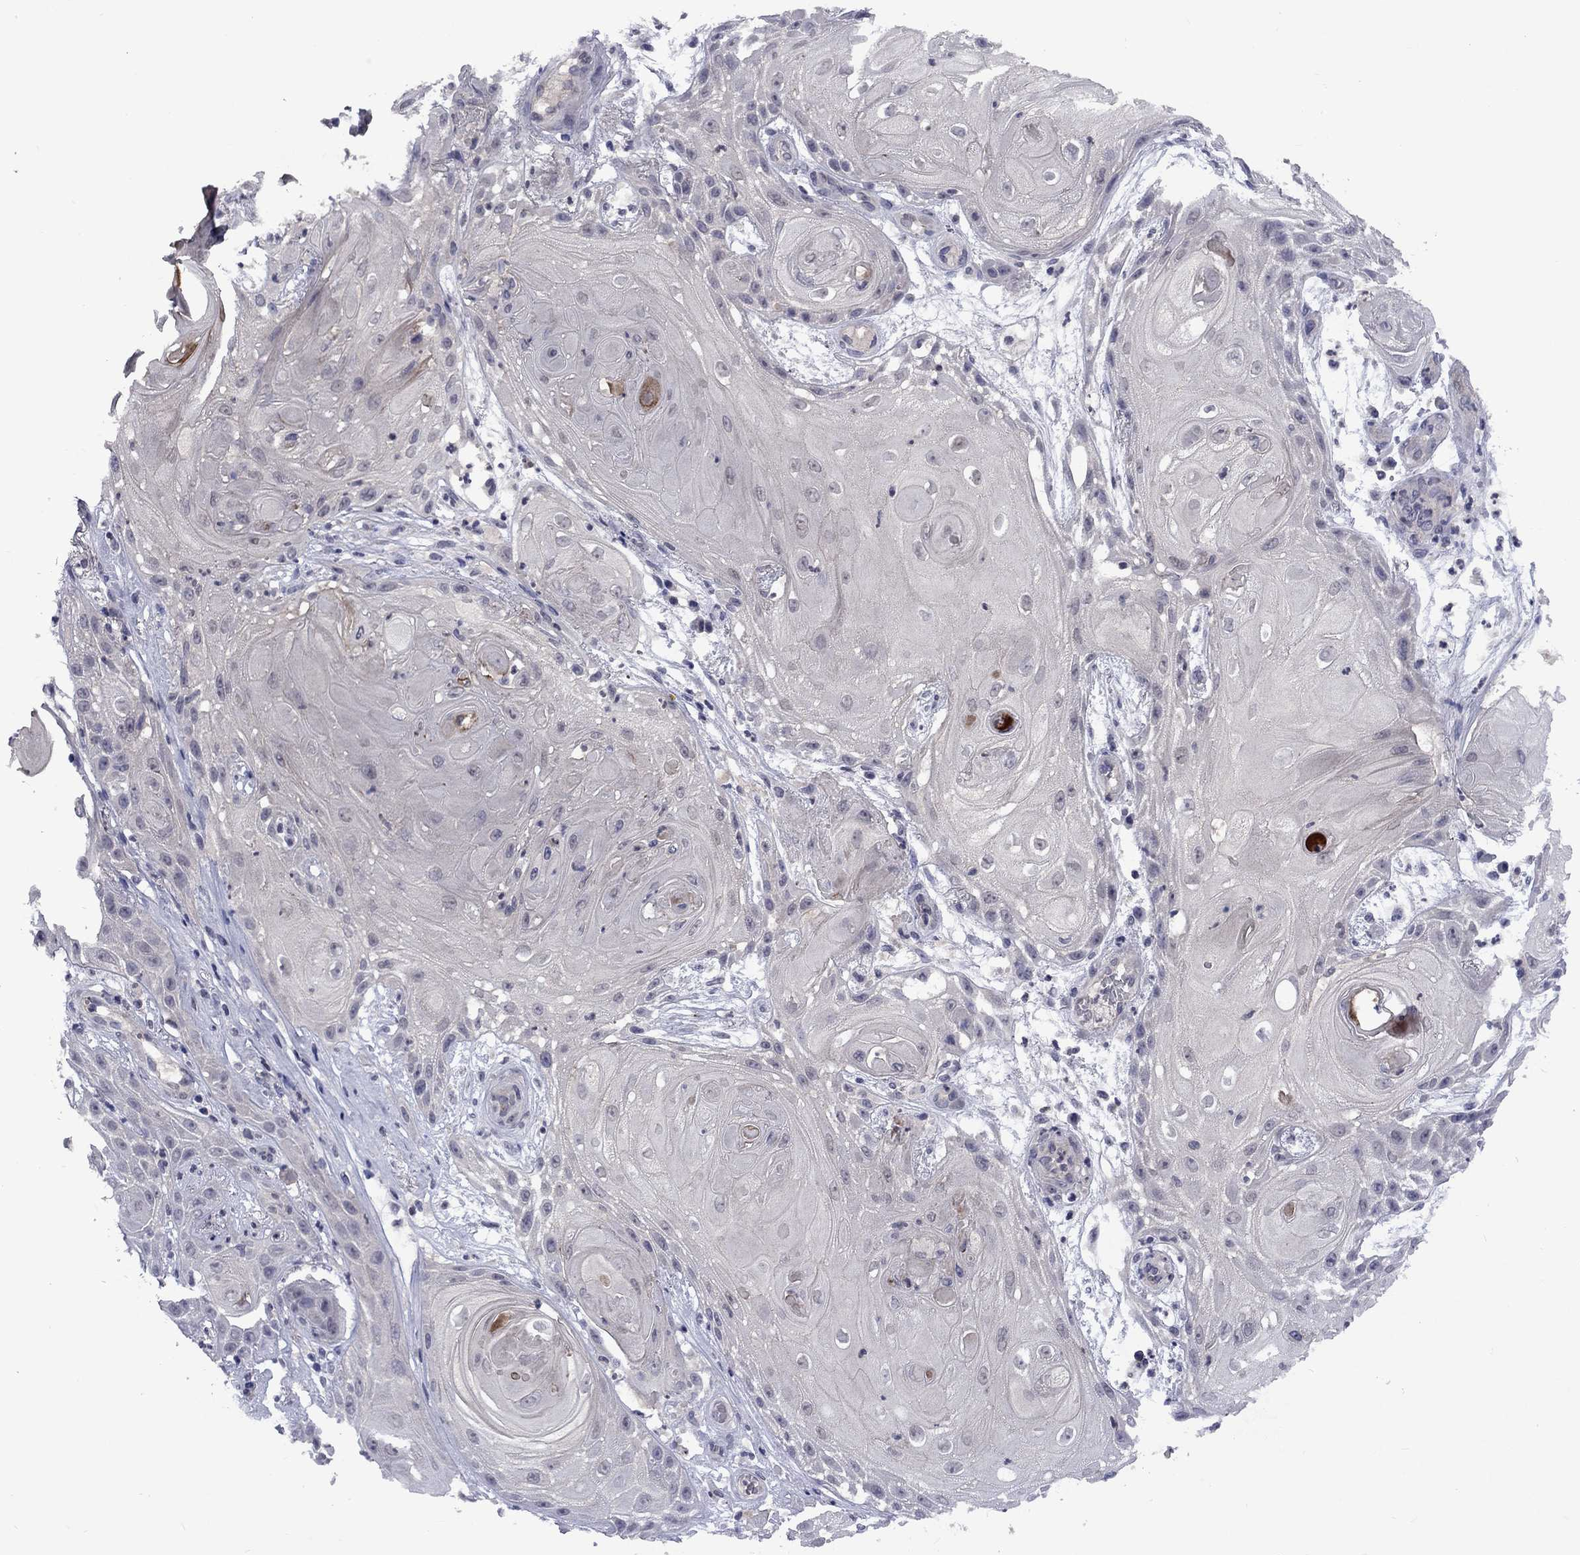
{"staining": {"intensity": "negative", "quantity": "none", "location": "none"}, "tissue": "skin cancer", "cell_type": "Tumor cells", "image_type": "cancer", "snomed": [{"axis": "morphology", "description": "Squamous cell carcinoma, NOS"}, {"axis": "topography", "description": "Skin"}], "caption": "Skin squamous cell carcinoma stained for a protein using immunohistochemistry (IHC) displays no staining tumor cells.", "gene": "SNTA1", "patient": {"sex": "male", "age": 62}}